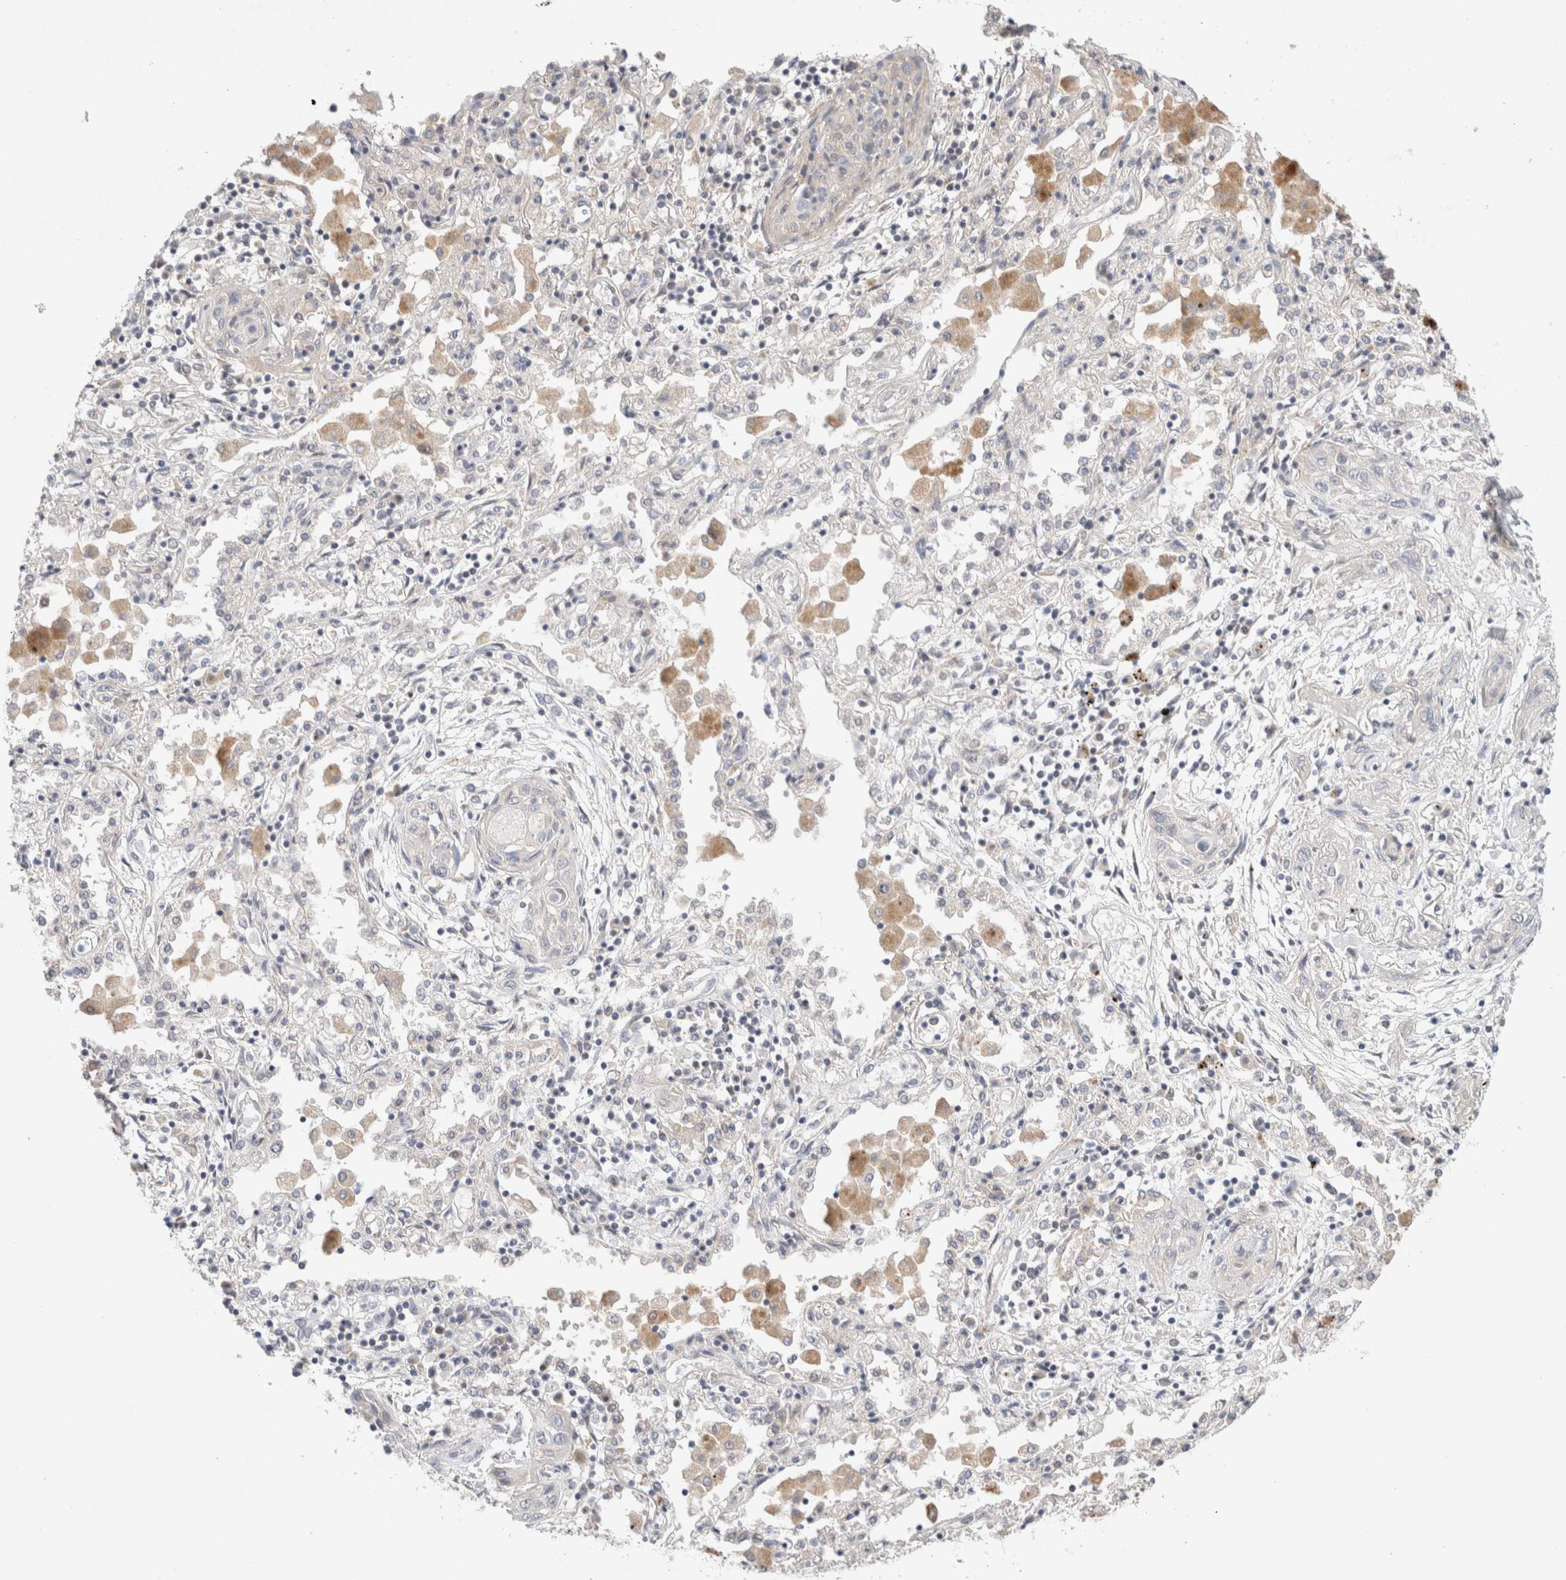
{"staining": {"intensity": "negative", "quantity": "none", "location": "none"}, "tissue": "lung cancer", "cell_type": "Tumor cells", "image_type": "cancer", "snomed": [{"axis": "morphology", "description": "Squamous cell carcinoma, NOS"}, {"axis": "topography", "description": "Lung"}], "caption": "Human squamous cell carcinoma (lung) stained for a protein using immunohistochemistry shows no positivity in tumor cells.", "gene": "ERI3", "patient": {"sex": "female", "age": 47}}